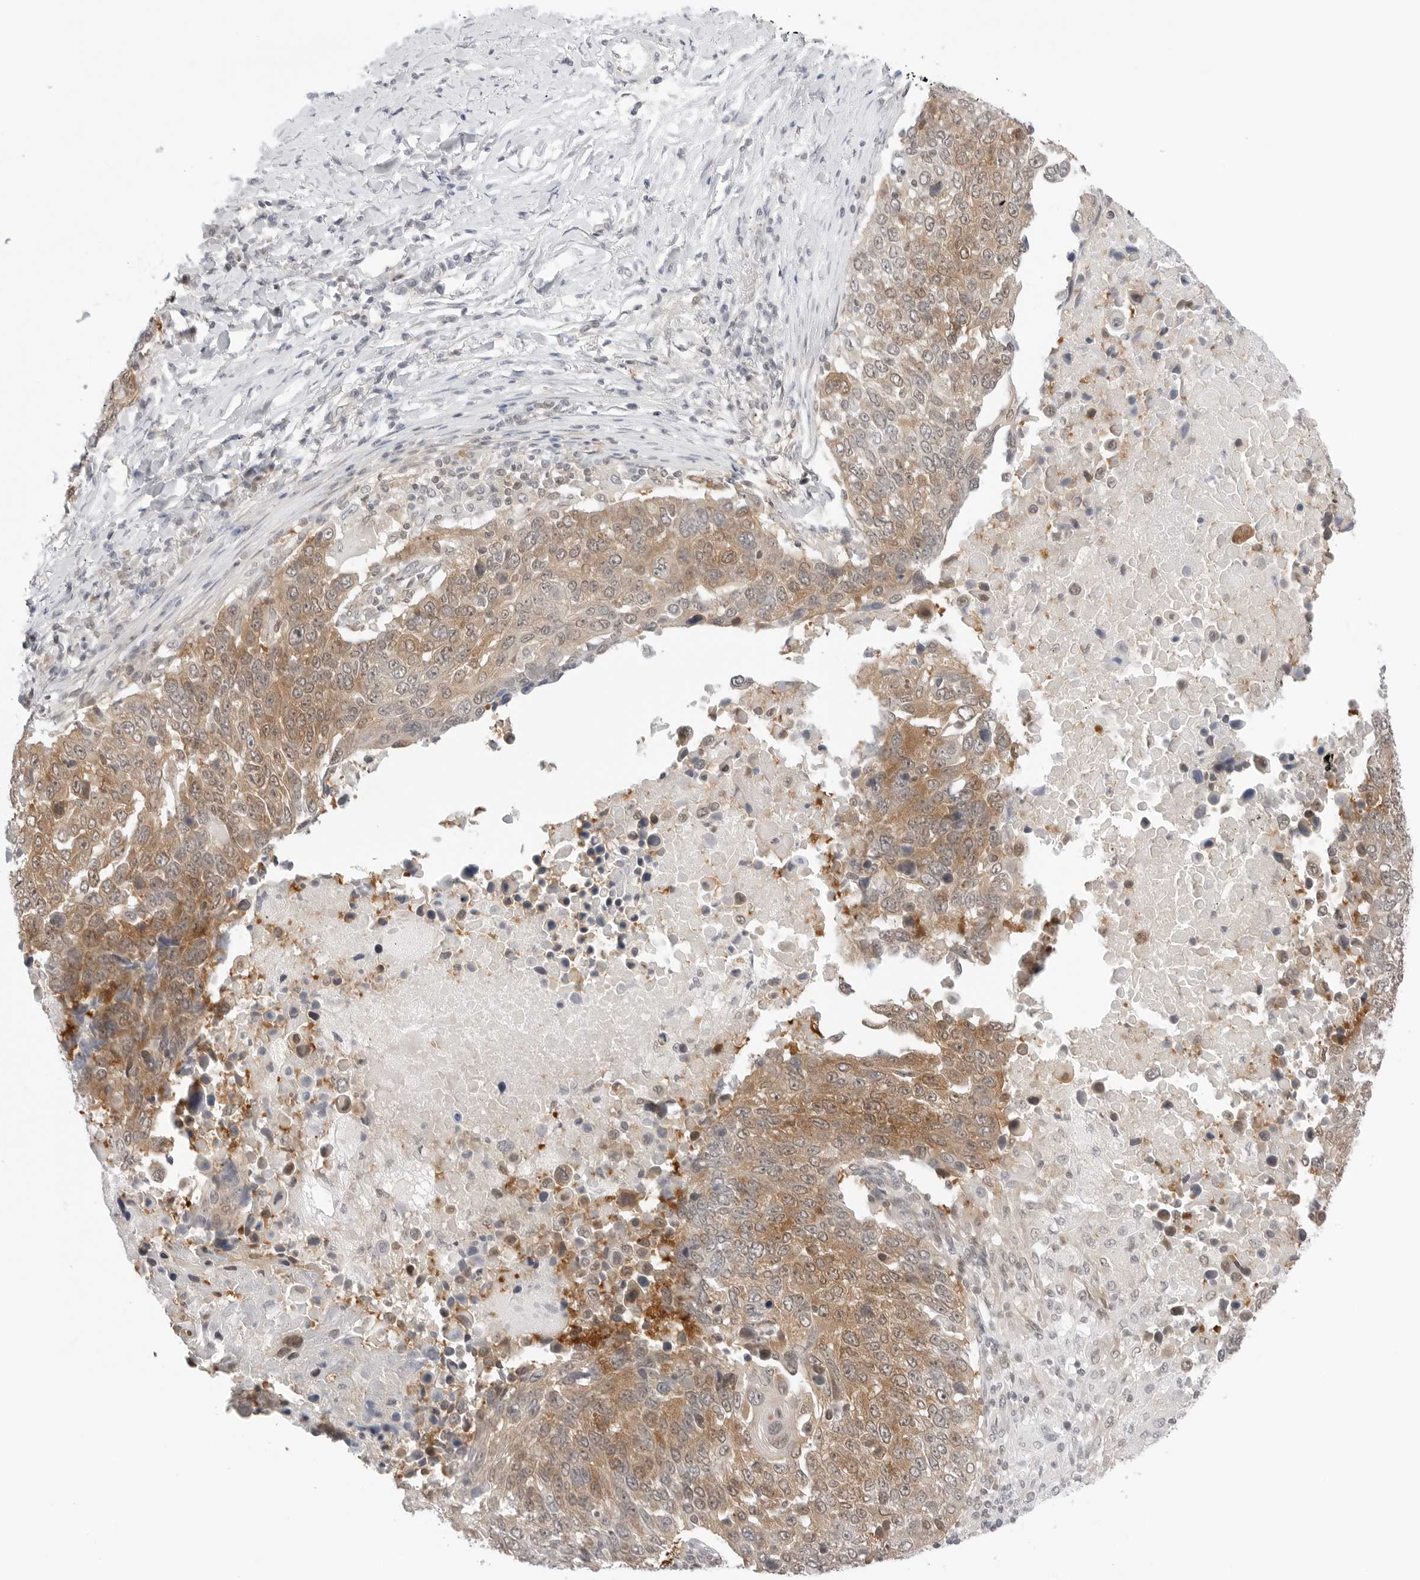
{"staining": {"intensity": "moderate", "quantity": ">75%", "location": "cytoplasmic/membranous,nuclear"}, "tissue": "lung cancer", "cell_type": "Tumor cells", "image_type": "cancer", "snomed": [{"axis": "morphology", "description": "Squamous cell carcinoma, NOS"}, {"axis": "topography", "description": "Lung"}], "caption": "Immunohistochemistry (IHC) (DAB) staining of human lung cancer (squamous cell carcinoma) demonstrates moderate cytoplasmic/membranous and nuclear protein positivity in about >75% of tumor cells. (Brightfield microscopy of DAB IHC at high magnification).", "gene": "NUDC", "patient": {"sex": "male", "age": 66}}